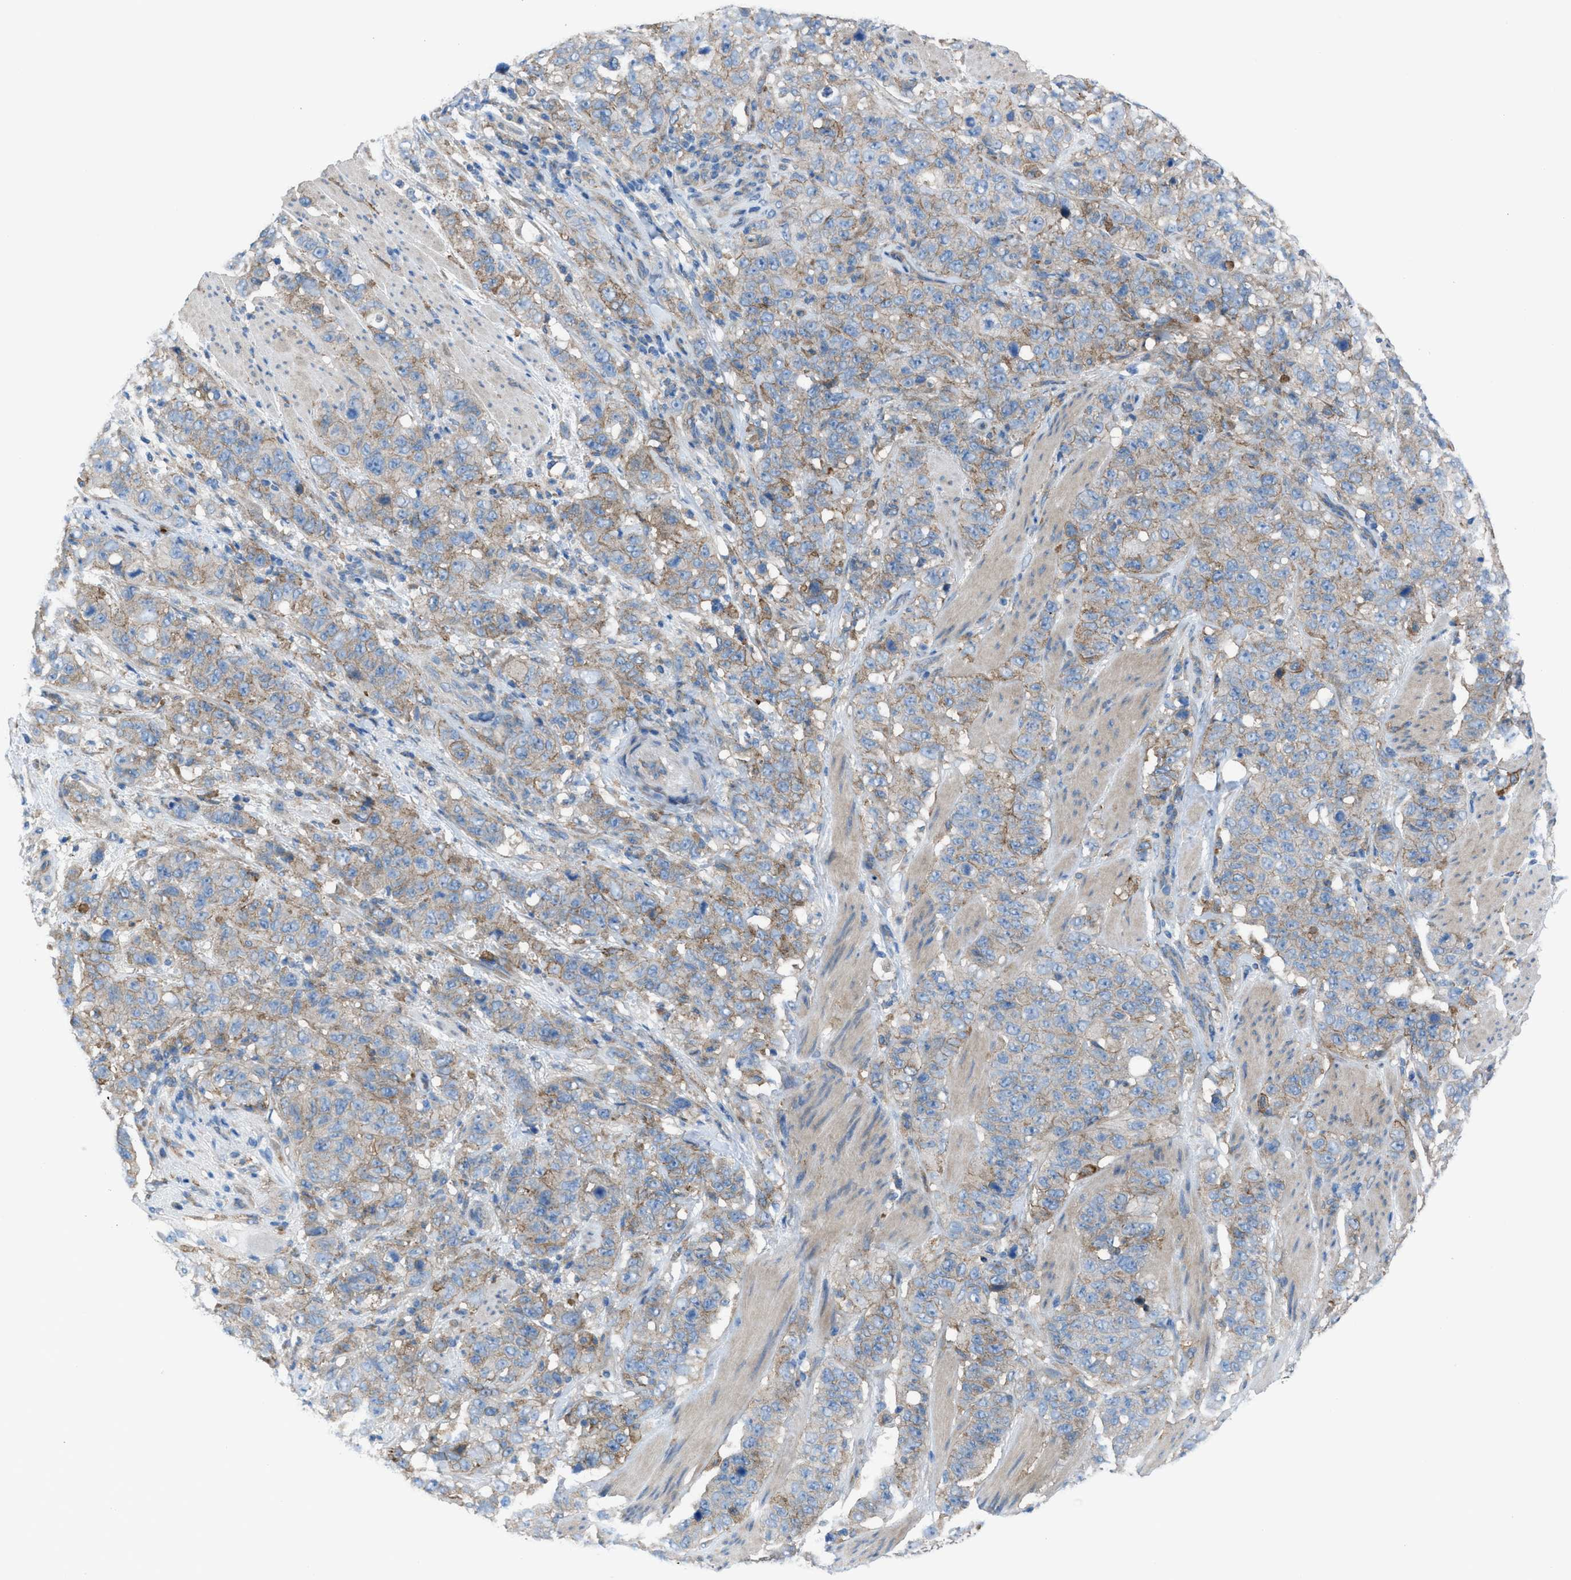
{"staining": {"intensity": "moderate", "quantity": "25%-75%", "location": "cytoplasmic/membranous"}, "tissue": "stomach cancer", "cell_type": "Tumor cells", "image_type": "cancer", "snomed": [{"axis": "morphology", "description": "Adenocarcinoma, NOS"}, {"axis": "topography", "description": "Stomach"}], "caption": "Protein expression analysis of human stomach cancer reveals moderate cytoplasmic/membranous expression in approximately 25%-75% of tumor cells.", "gene": "EGFR", "patient": {"sex": "male", "age": 48}}